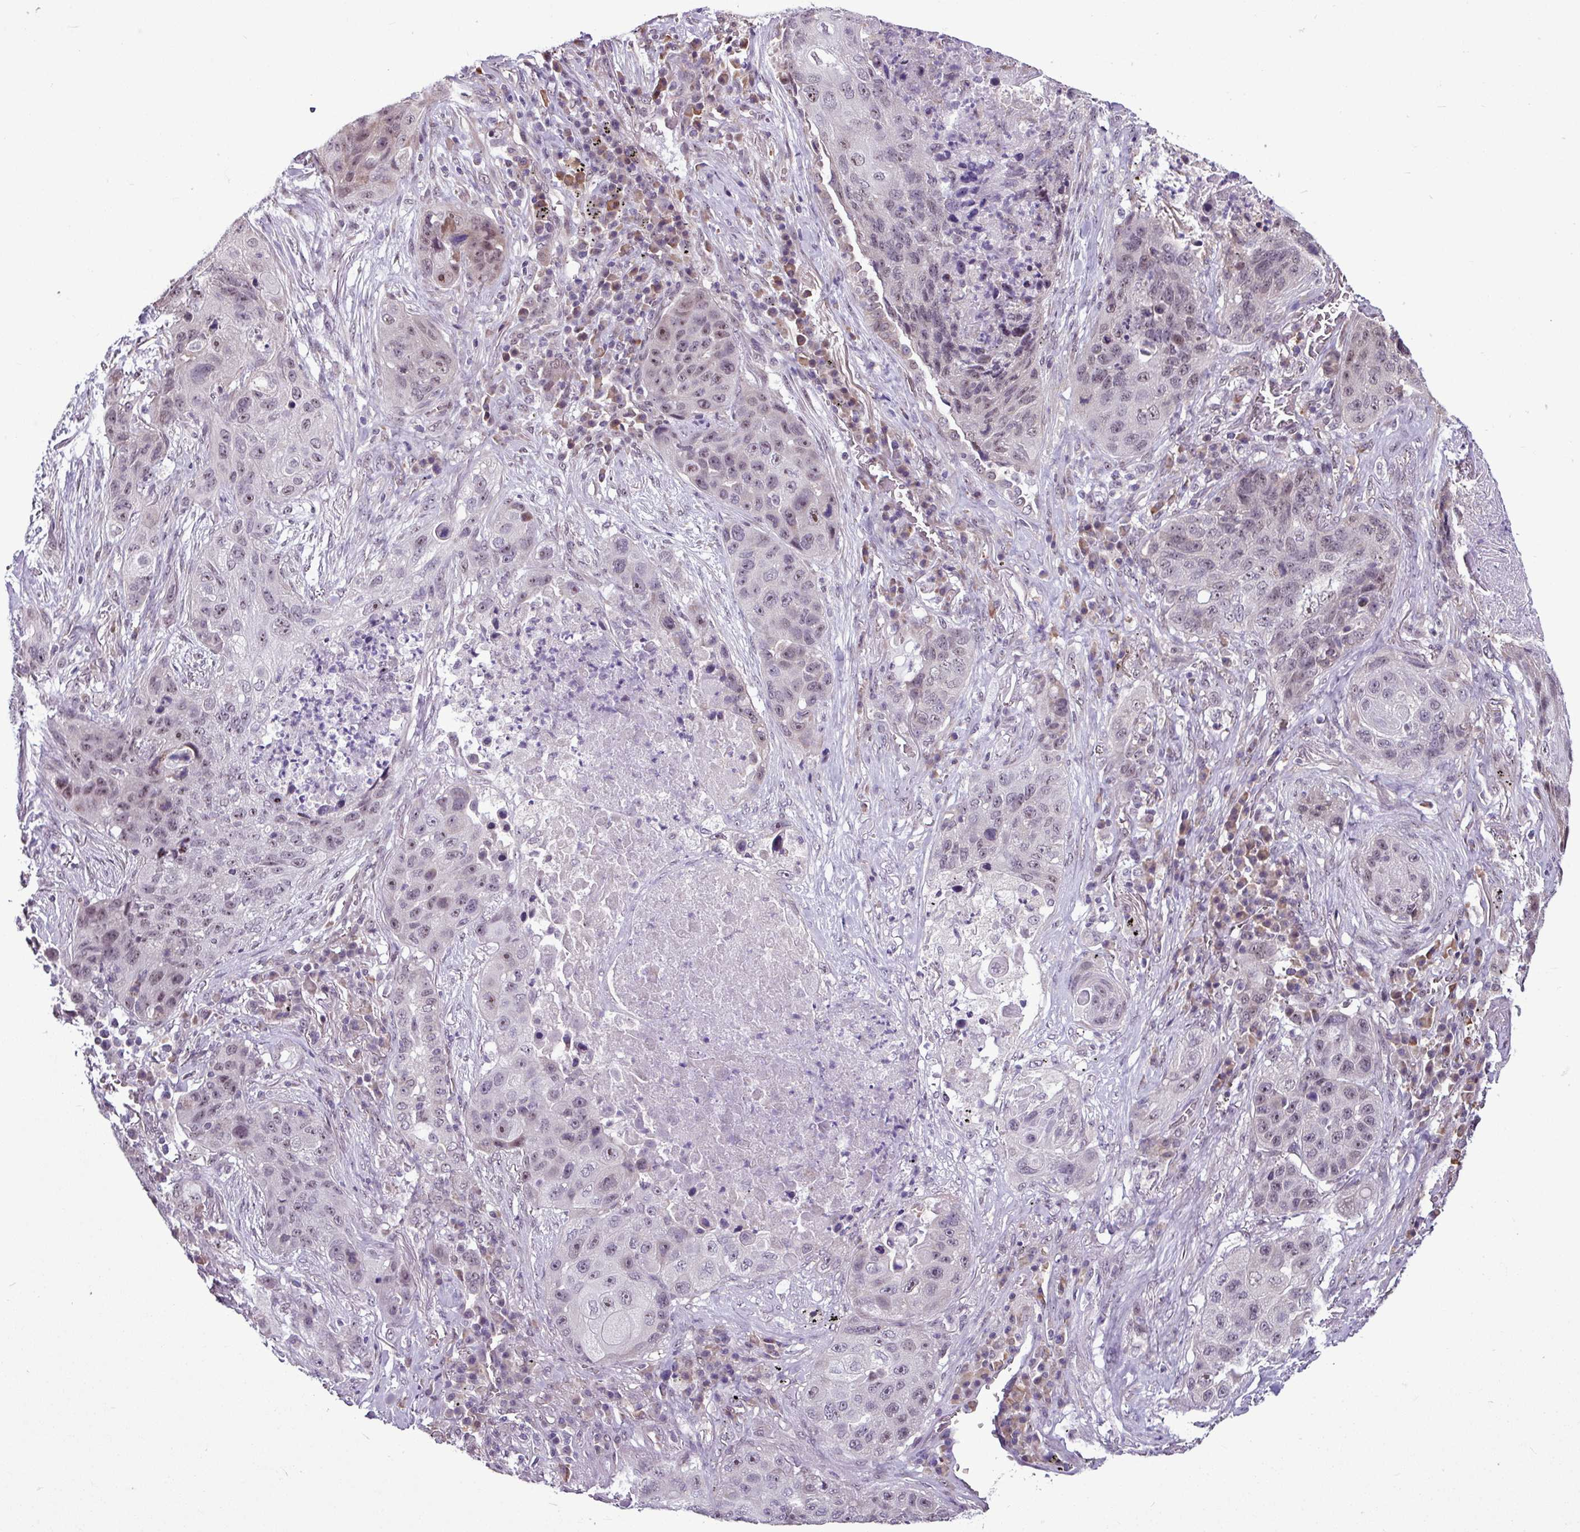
{"staining": {"intensity": "weak", "quantity": "25%-75%", "location": "nuclear"}, "tissue": "lung cancer", "cell_type": "Tumor cells", "image_type": "cancer", "snomed": [{"axis": "morphology", "description": "Squamous cell carcinoma, NOS"}, {"axis": "topography", "description": "Lung"}], "caption": "Human lung squamous cell carcinoma stained with a protein marker reveals weak staining in tumor cells.", "gene": "UTP18", "patient": {"sex": "female", "age": 63}}